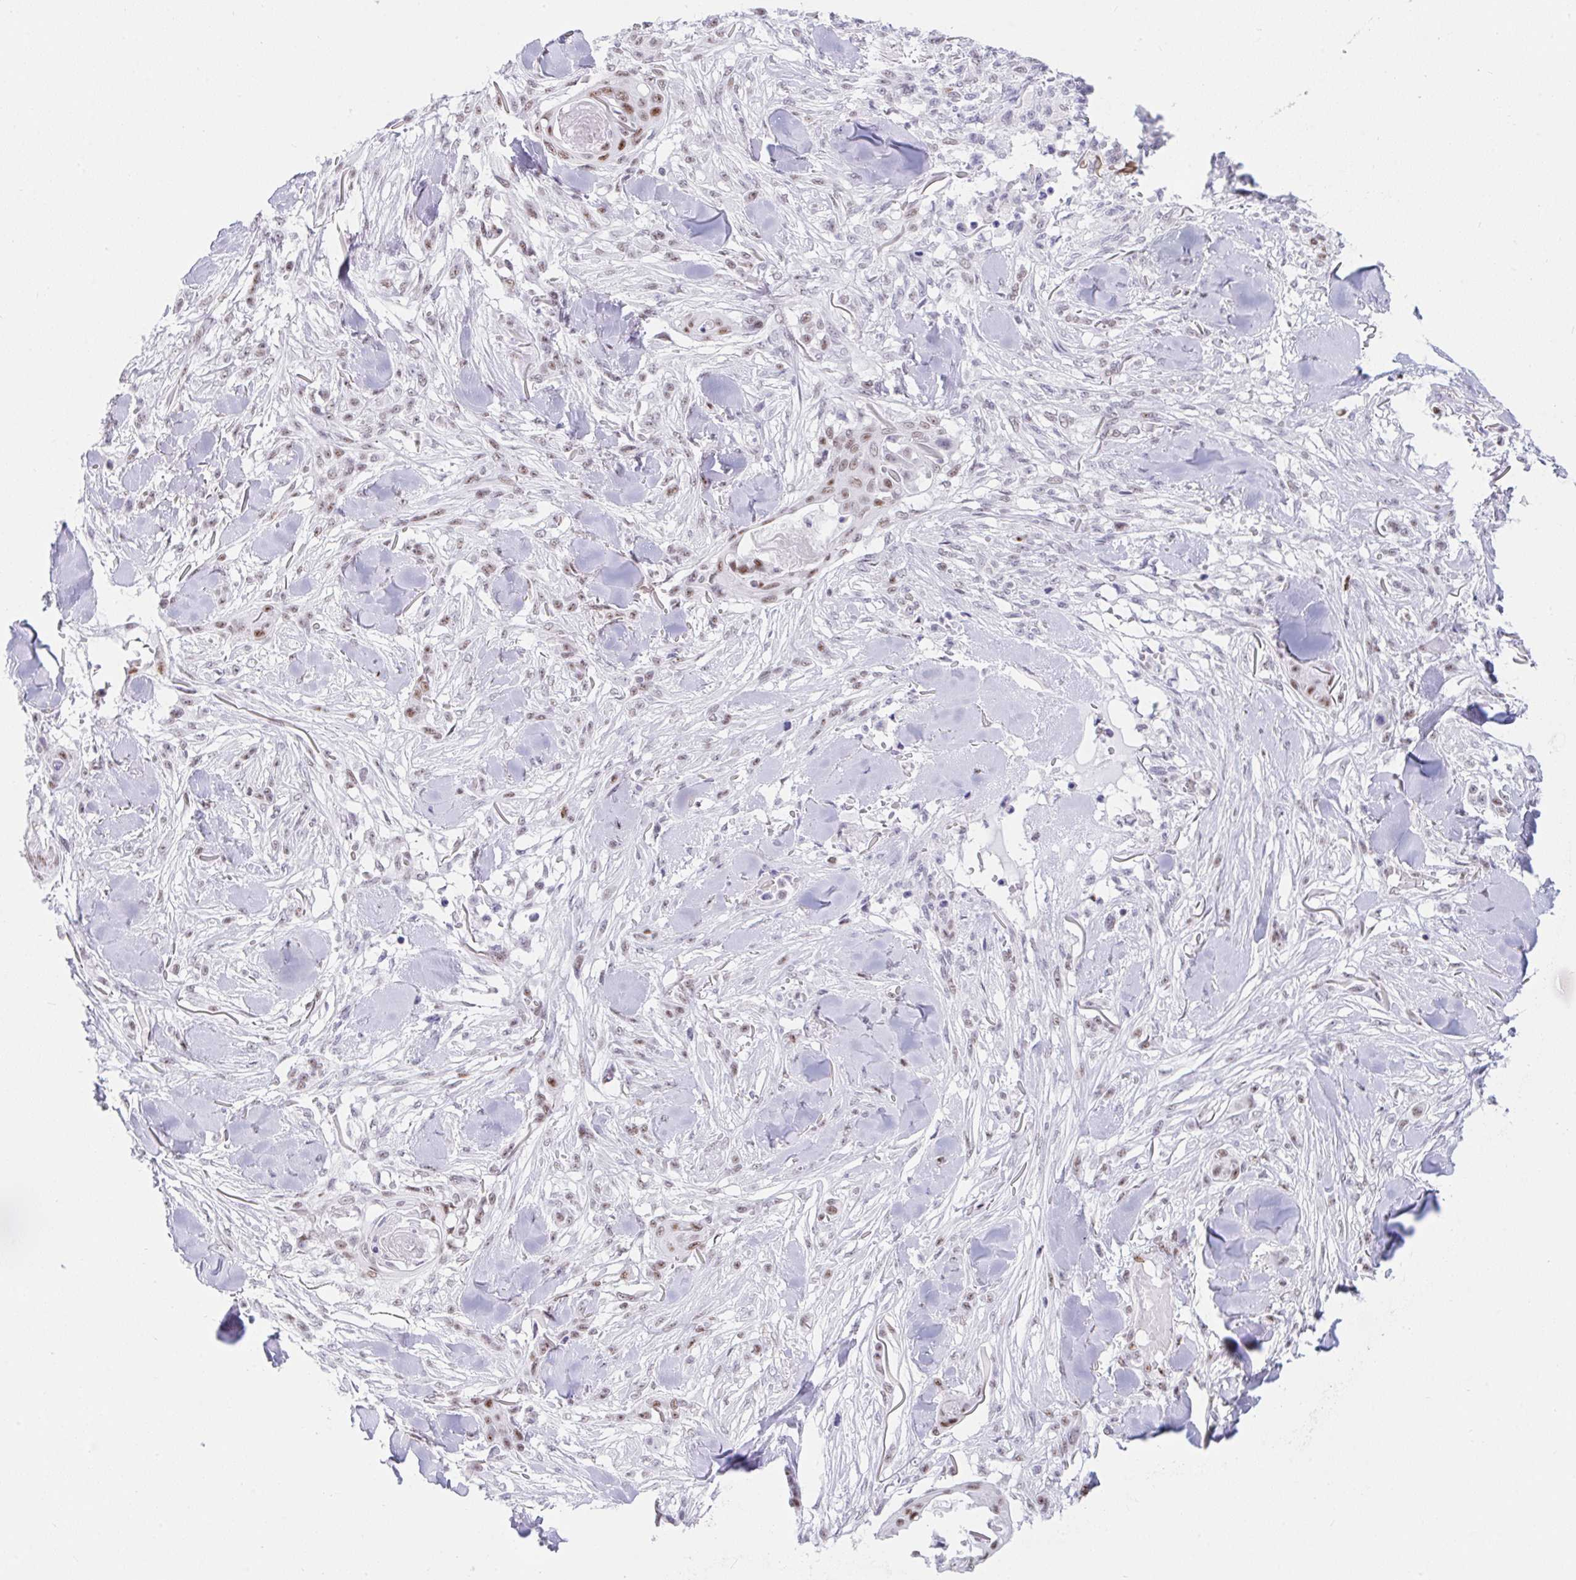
{"staining": {"intensity": "moderate", "quantity": ">75%", "location": "nuclear"}, "tissue": "skin cancer", "cell_type": "Tumor cells", "image_type": "cancer", "snomed": [{"axis": "morphology", "description": "Squamous cell carcinoma, NOS"}, {"axis": "topography", "description": "Skin"}], "caption": "Tumor cells reveal medium levels of moderate nuclear staining in approximately >75% of cells in skin cancer. Immunohistochemistry stains the protein in brown and the nuclei are stained blue.", "gene": "IKZF2", "patient": {"sex": "female", "age": 59}}